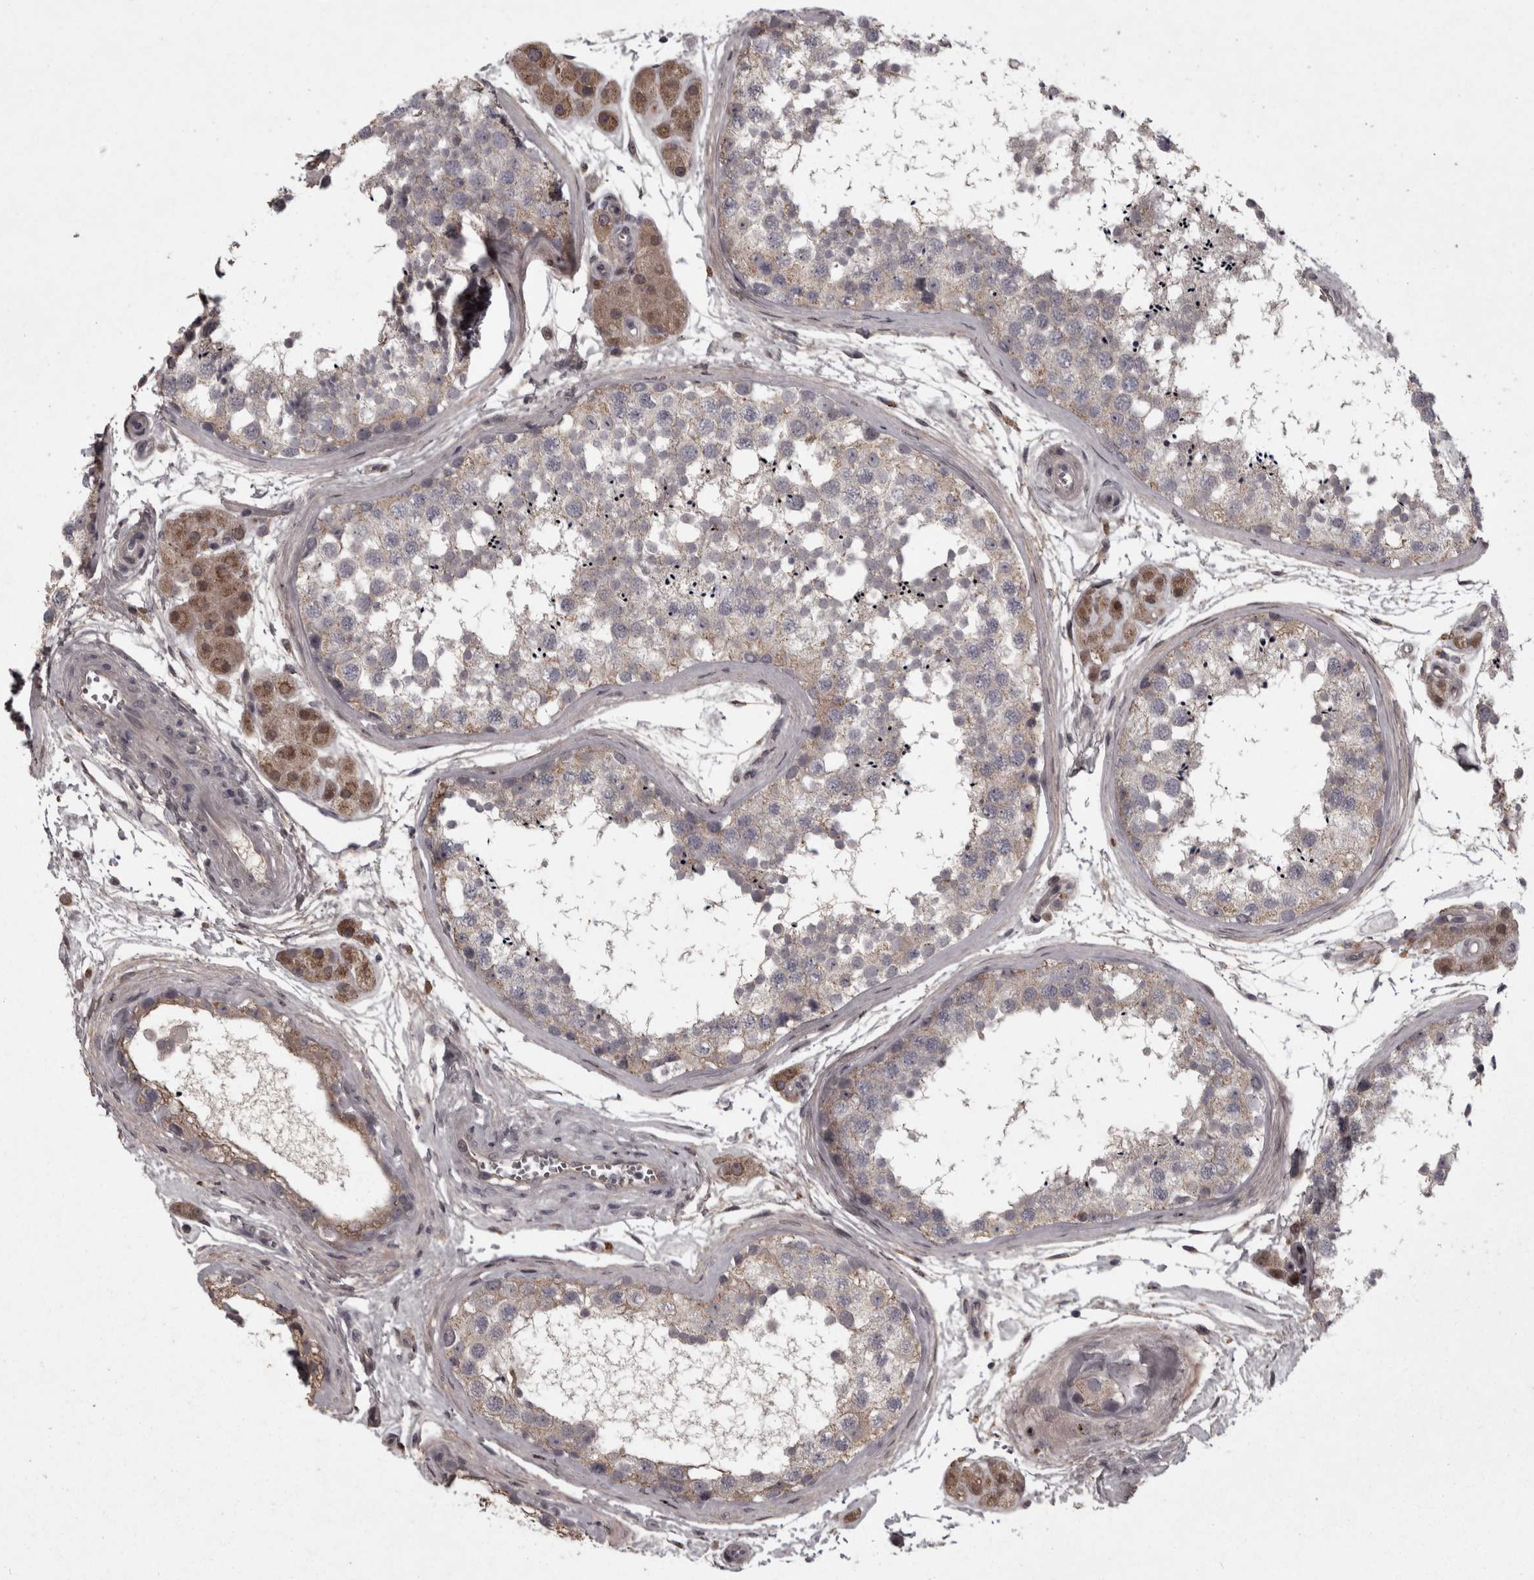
{"staining": {"intensity": "weak", "quantity": "25%-75%", "location": "cytoplasmic/membranous"}, "tissue": "testis", "cell_type": "Cells in seminiferous ducts", "image_type": "normal", "snomed": [{"axis": "morphology", "description": "Normal tissue, NOS"}, {"axis": "topography", "description": "Testis"}], "caption": "Cells in seminiferous ducts demonstrate low levels of weak cytoplasmic/membranous staining in about 25%-75% of cells in normal human testis.", "gene": "PCDH17", "patient": {"sex": "male", "age": 56}}